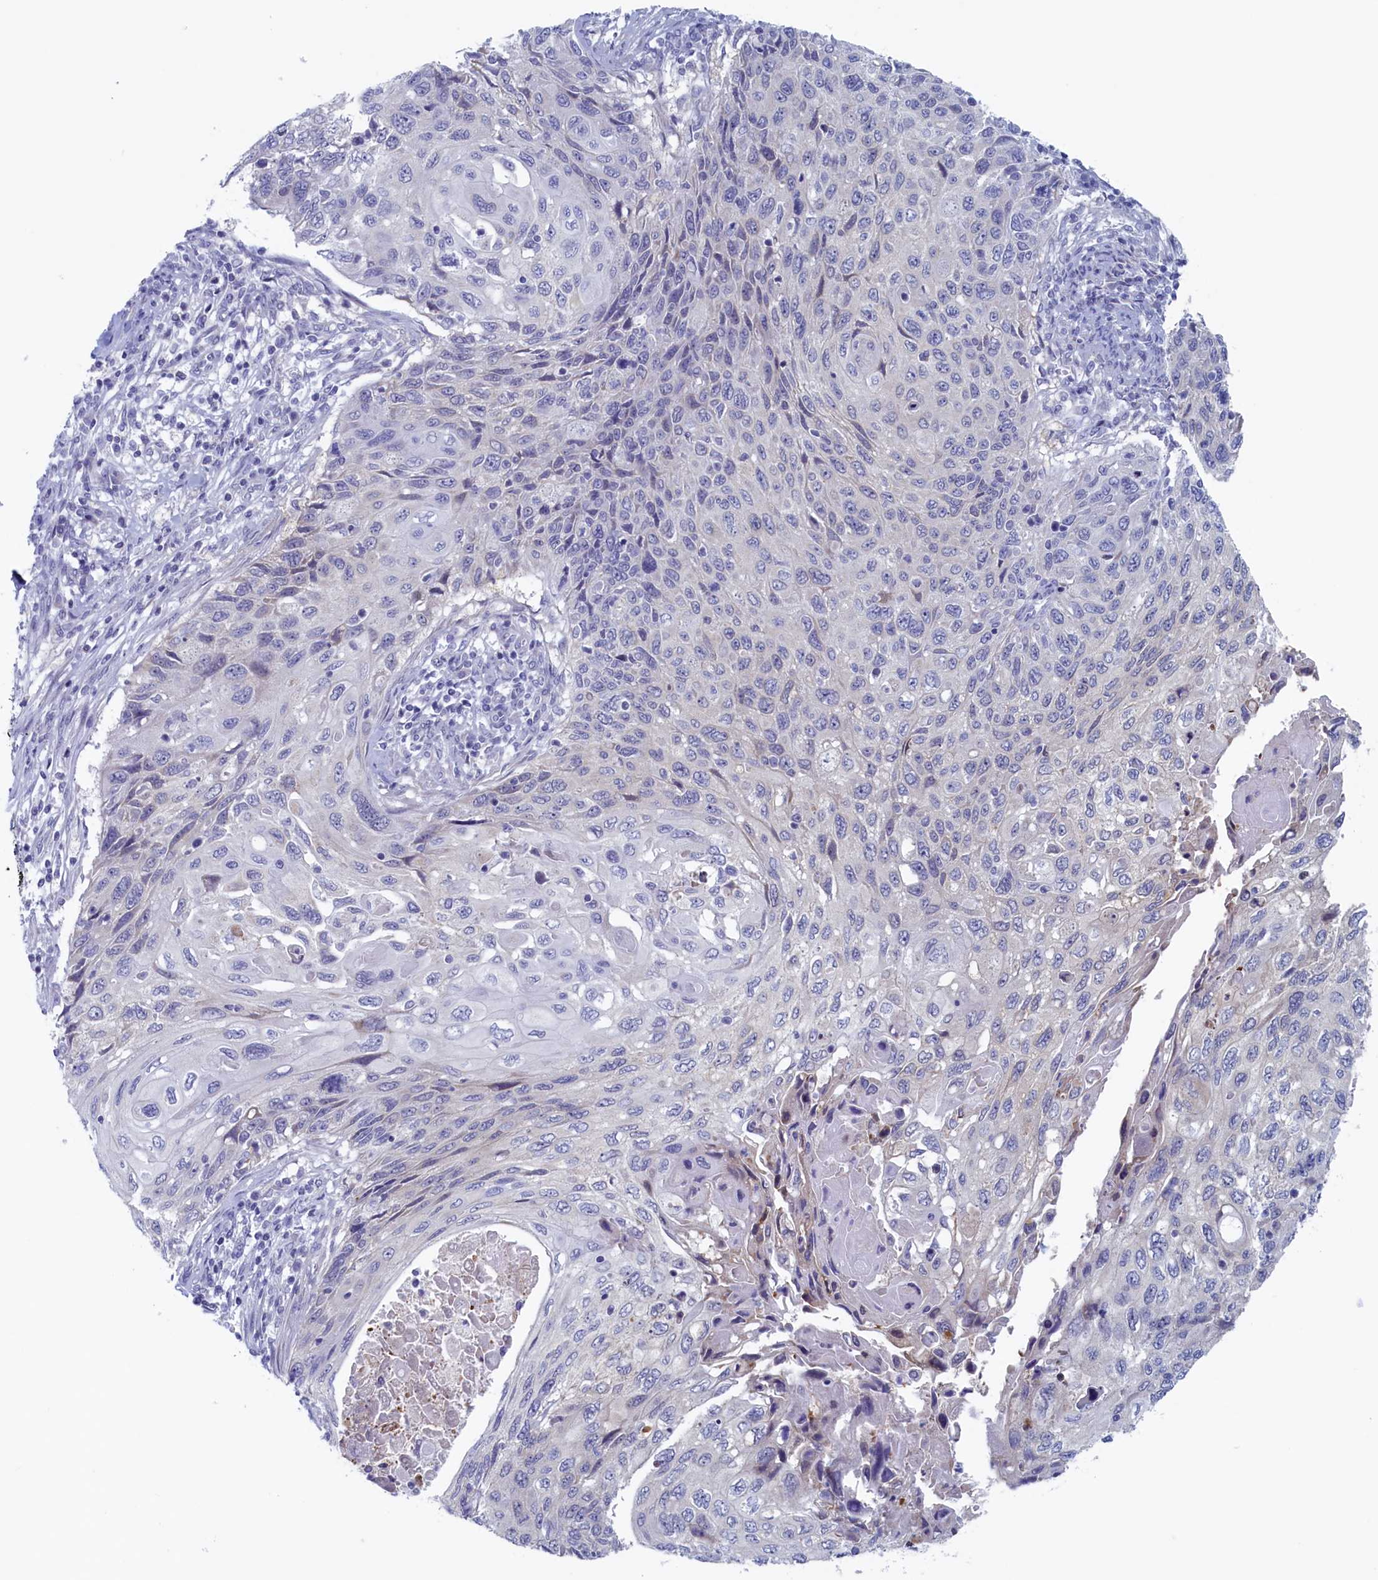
{"staining": {"intensity": "negative", "quantity": "none", "location": "none"}, "tissue": "cervical cancer", "cell_type": "Tumor cells", "image_type": "cancer", "snomed": [{"axis": "morphology", "description": "Squamous cell carcinoma, NOS"}, {"axis": "topography", "description": "Cervix"}], "caption": "Micrograph shows no significant protein expression in tumor cells of cervical squamous cell carcinoma.", "gene": "WDR76", "patient": {"sex": "female", "age": 70}}